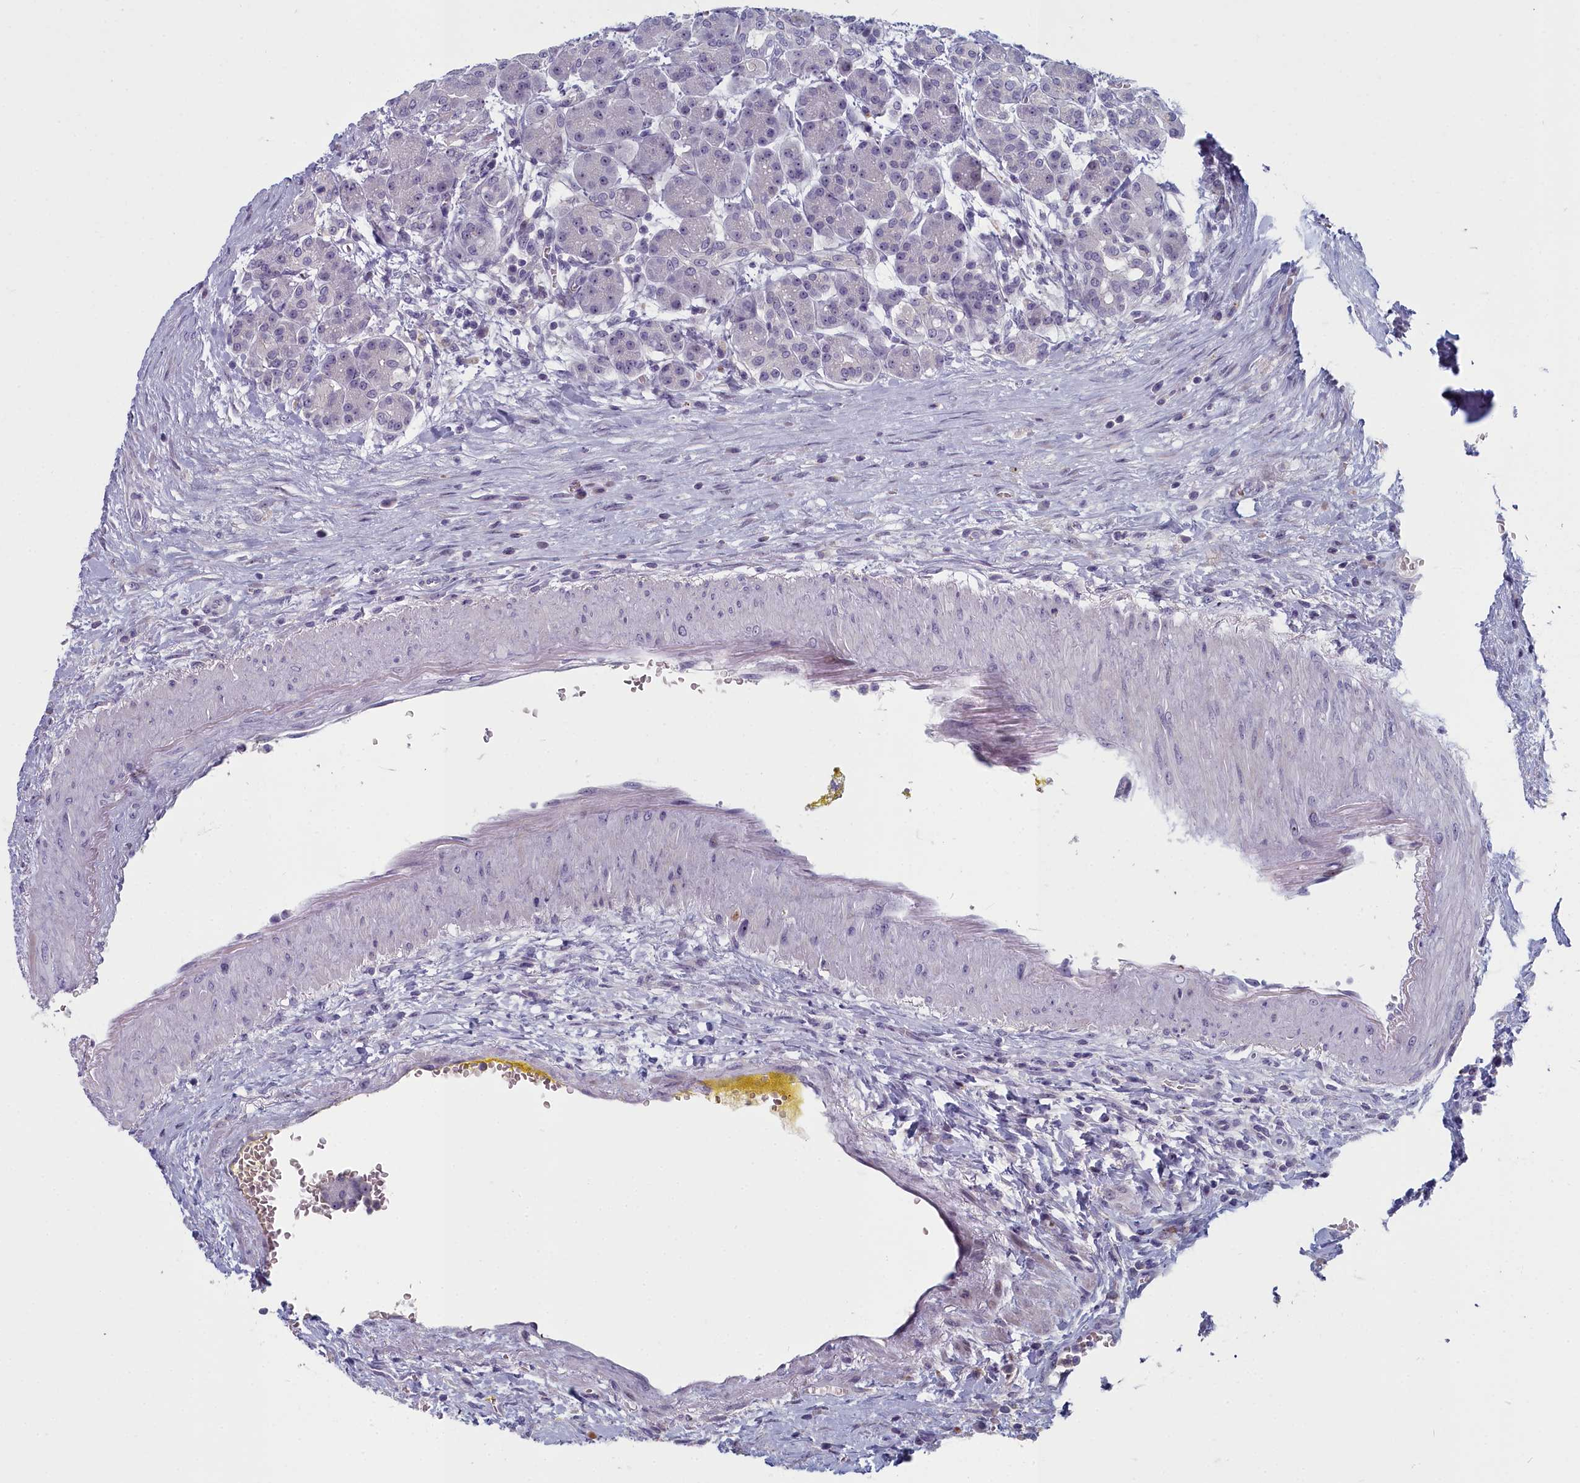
{"staining": {"intensity": "weak", "quantity": "<25%", "location": "nuclear"}, "tissue": "pancreas", "cell_type": "Exocrine glandular cells", "image_type": "normal", "snomed": [{"axis": "morphology", "description": "Normal tissue, NOS"}, {"axis": "topography", "description": "Pancreas"}], "caption": "This is a image of IHC staining of benign pancreas, which shows no staining in exocrine glandular cells.", "gene": "INSYN2A", "patient": {"sex": "male", "age": 63}}